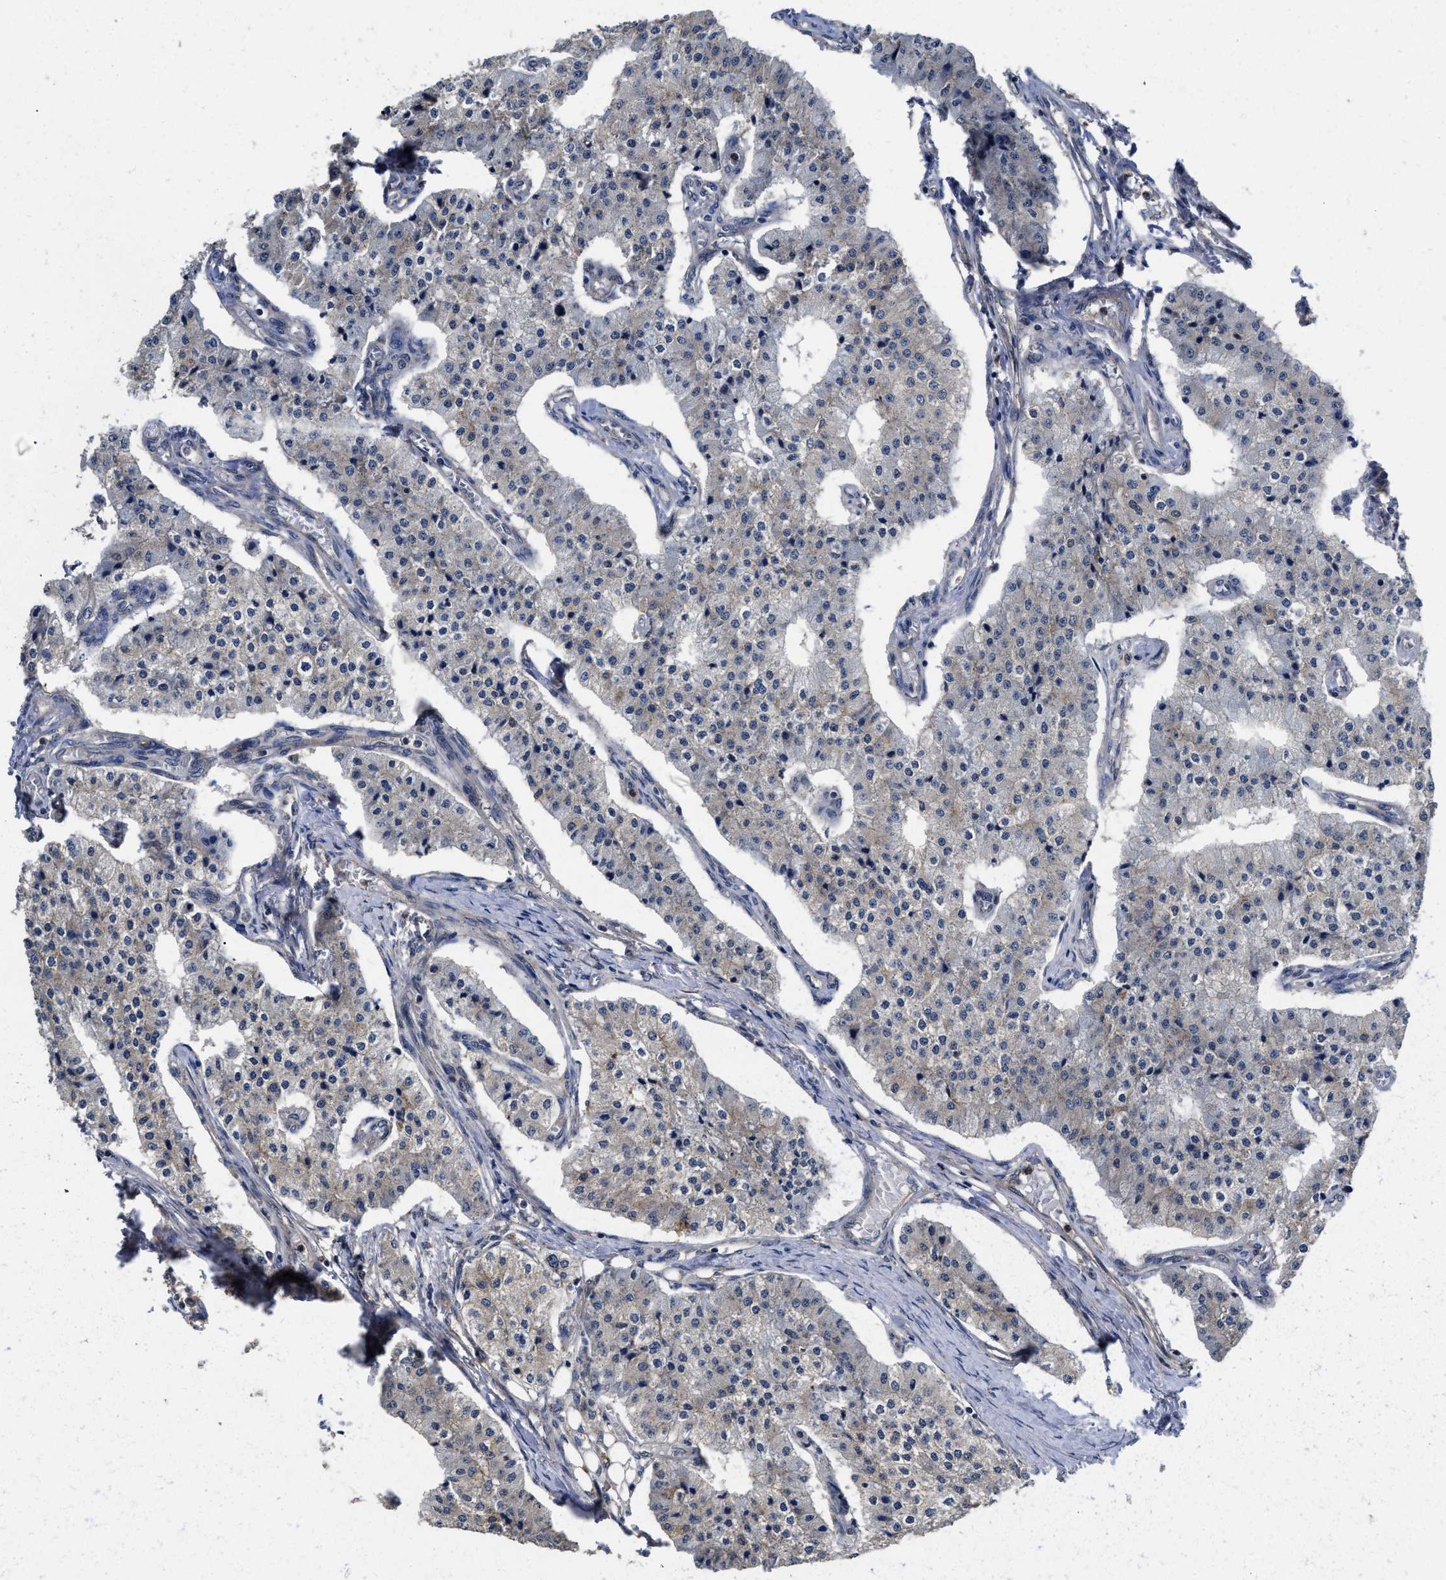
{"staining": {"intensity": "negative", "quantity": "none", "location": "none"}, "tissue": "carcinoid", "cell_type": "Tumor cells", "image_type": "cancer", "snomed": [{"axis": "morphology", "description": "Carcinoid, malignant, NOS"}, {"axis": "topography", "description": "Colon"}], "caption": "Immunohistochemistry (IHC) photomicrograph of neoplastic tissue: carcinoid (malignant) stained with DAB shows no significant protein expression in tumor cells.", "gene": "PKD2", "patient": {"sex": "female", "age": 52}}